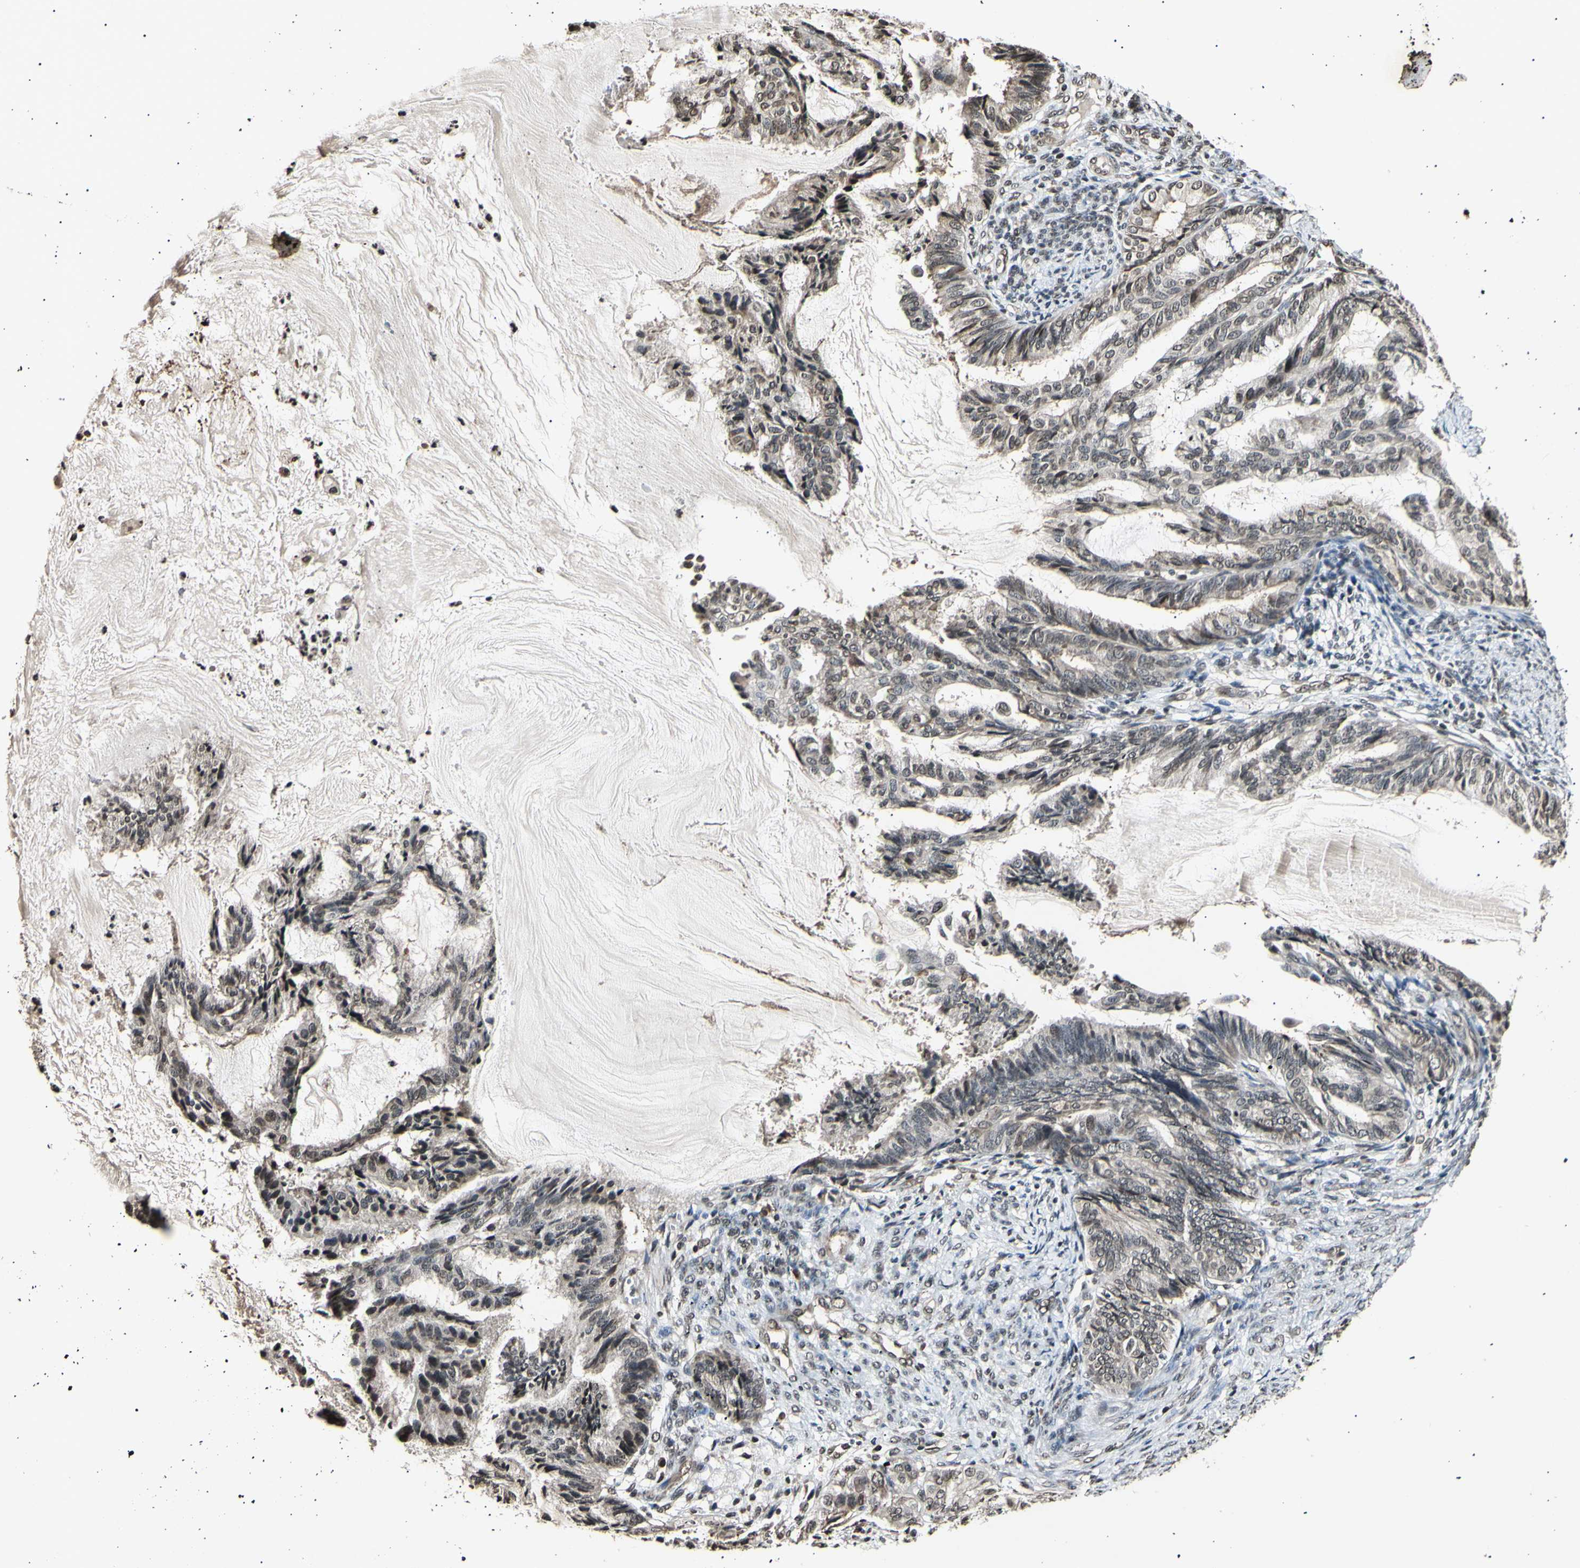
{"staining": {"intensity": "weak", "quantity": ">75%", "location": "cytoplasmic/membranous,nuclear"}, "tissue": "endometrial cancer", "cell_type": "Tumor cells", "image_type": "cancer", "snomed": [{"axis": "morphology", "description": "Adenocarcinoma, NOS"}, {"axis": "topography", "description": "Endometrium"}], "caption": "The immunohistochemical stain labels weak cytoplasmic/membranous and nuclear positivity in tumor cells of endometrial adenocarcinoma tissue.", "gene": "ANAPC7", "patient": {"sex": "female", "age": 86}}